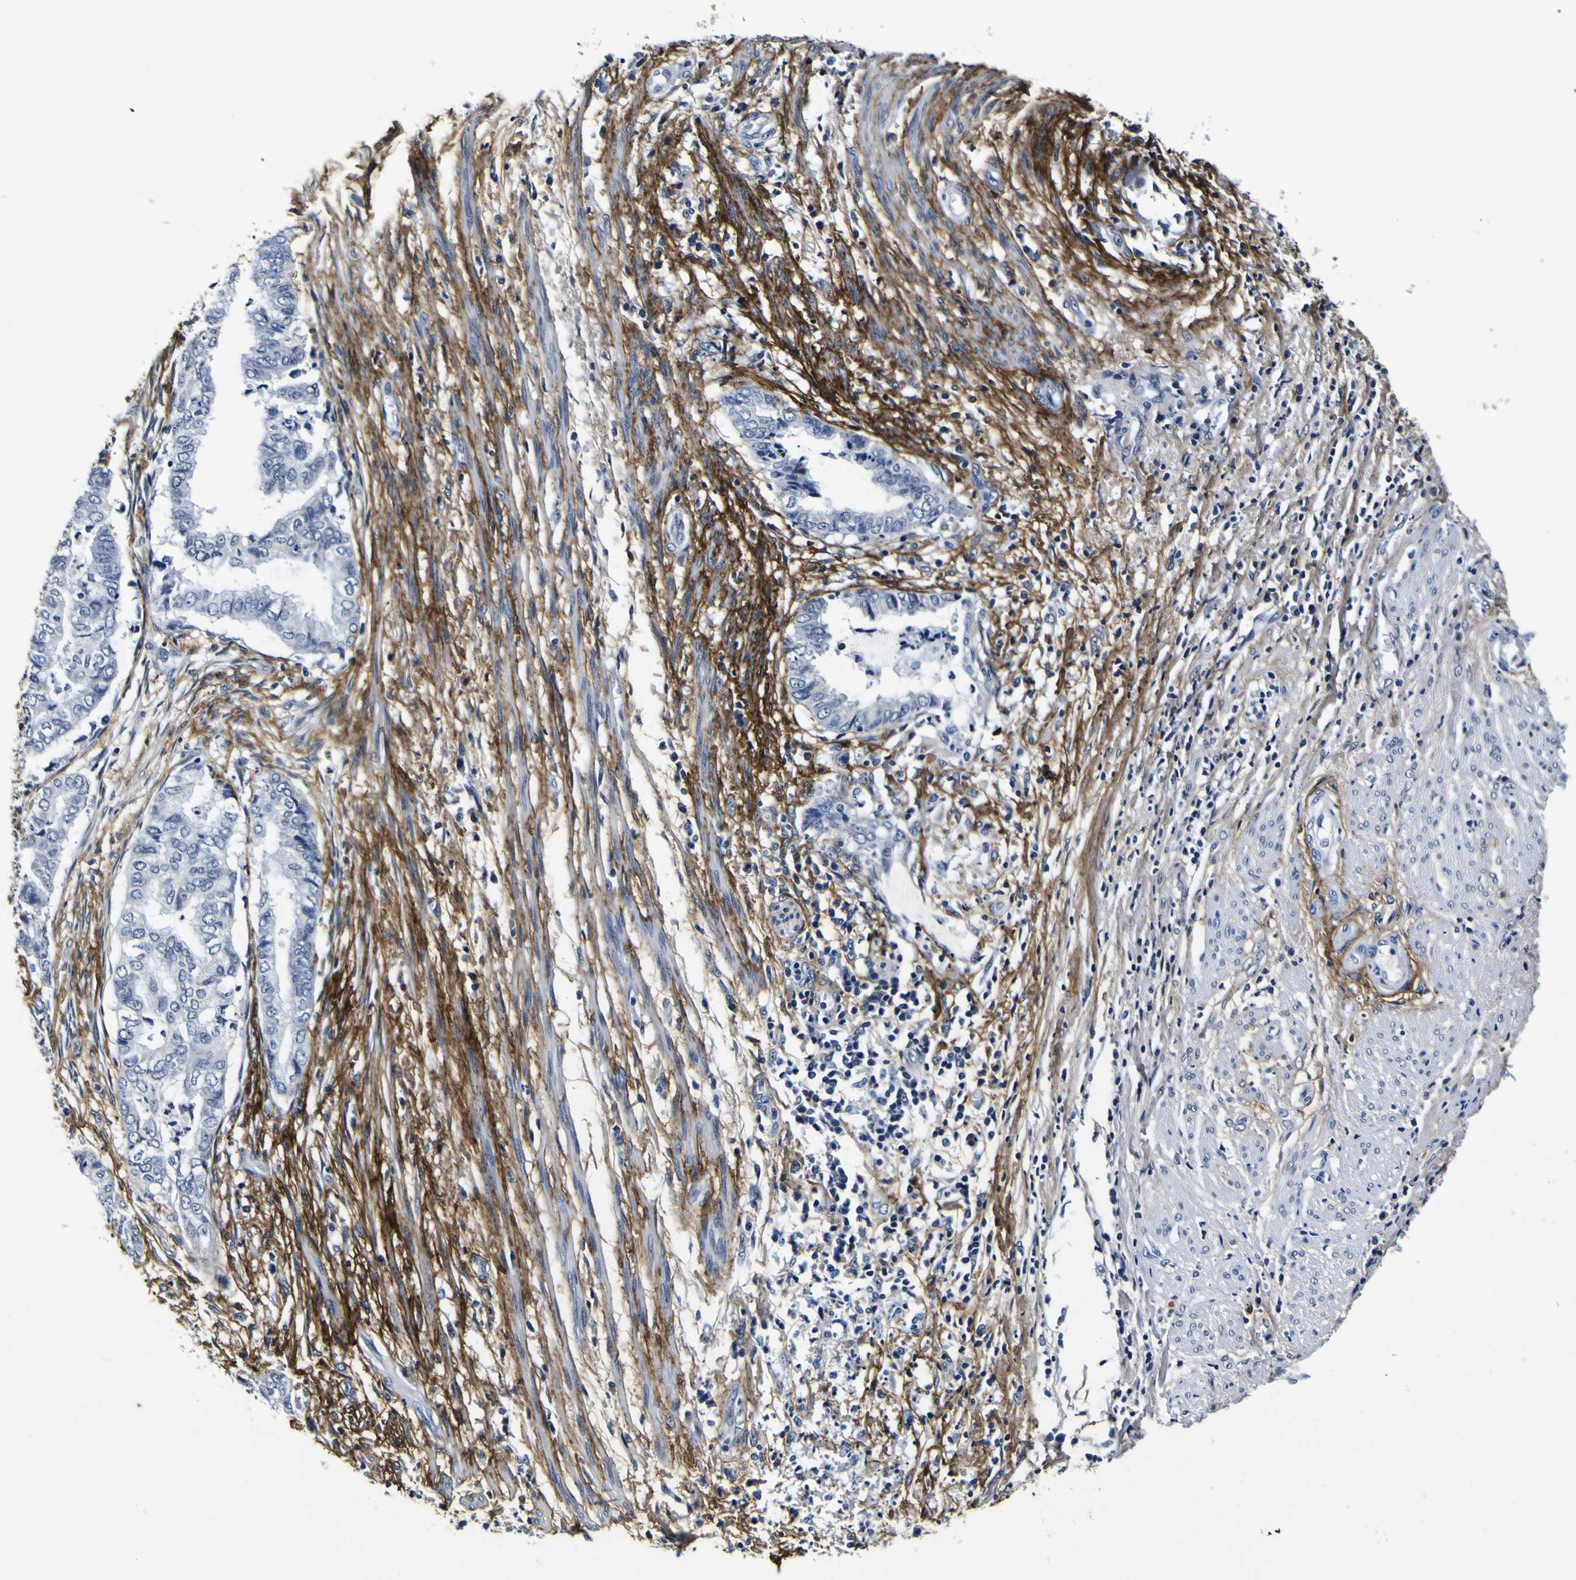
{"staining": {"intensity": "negative", "quantity": "none", "location": "none"}, "tissue": "endometrial cancer", "cell_type": "Tumor cells", "image_type": "cancer", "snomed": [{"axis": "morphology", "description": "Necrosis, NOS"}, {"axis": "morphology", "description": "Adenocarcinoma, NOS"}, {"axis": "topography", "description": "Endometrium"}], "caption": "Immunohistochemistry (IHC) photomicrograph of neoplastic tissue: endometrial cancer stained with DAB reveals no significant protein staining in tumor cells. The staining was performed using DAB (3,3'-diaminobenzidine) to visualize the protein expression in brown, while the nuclei were stained in blue with hematoxylin (Magnification: 20x).", "gene": "POSTN", "patient": {"sex": "female", "age": 79}}